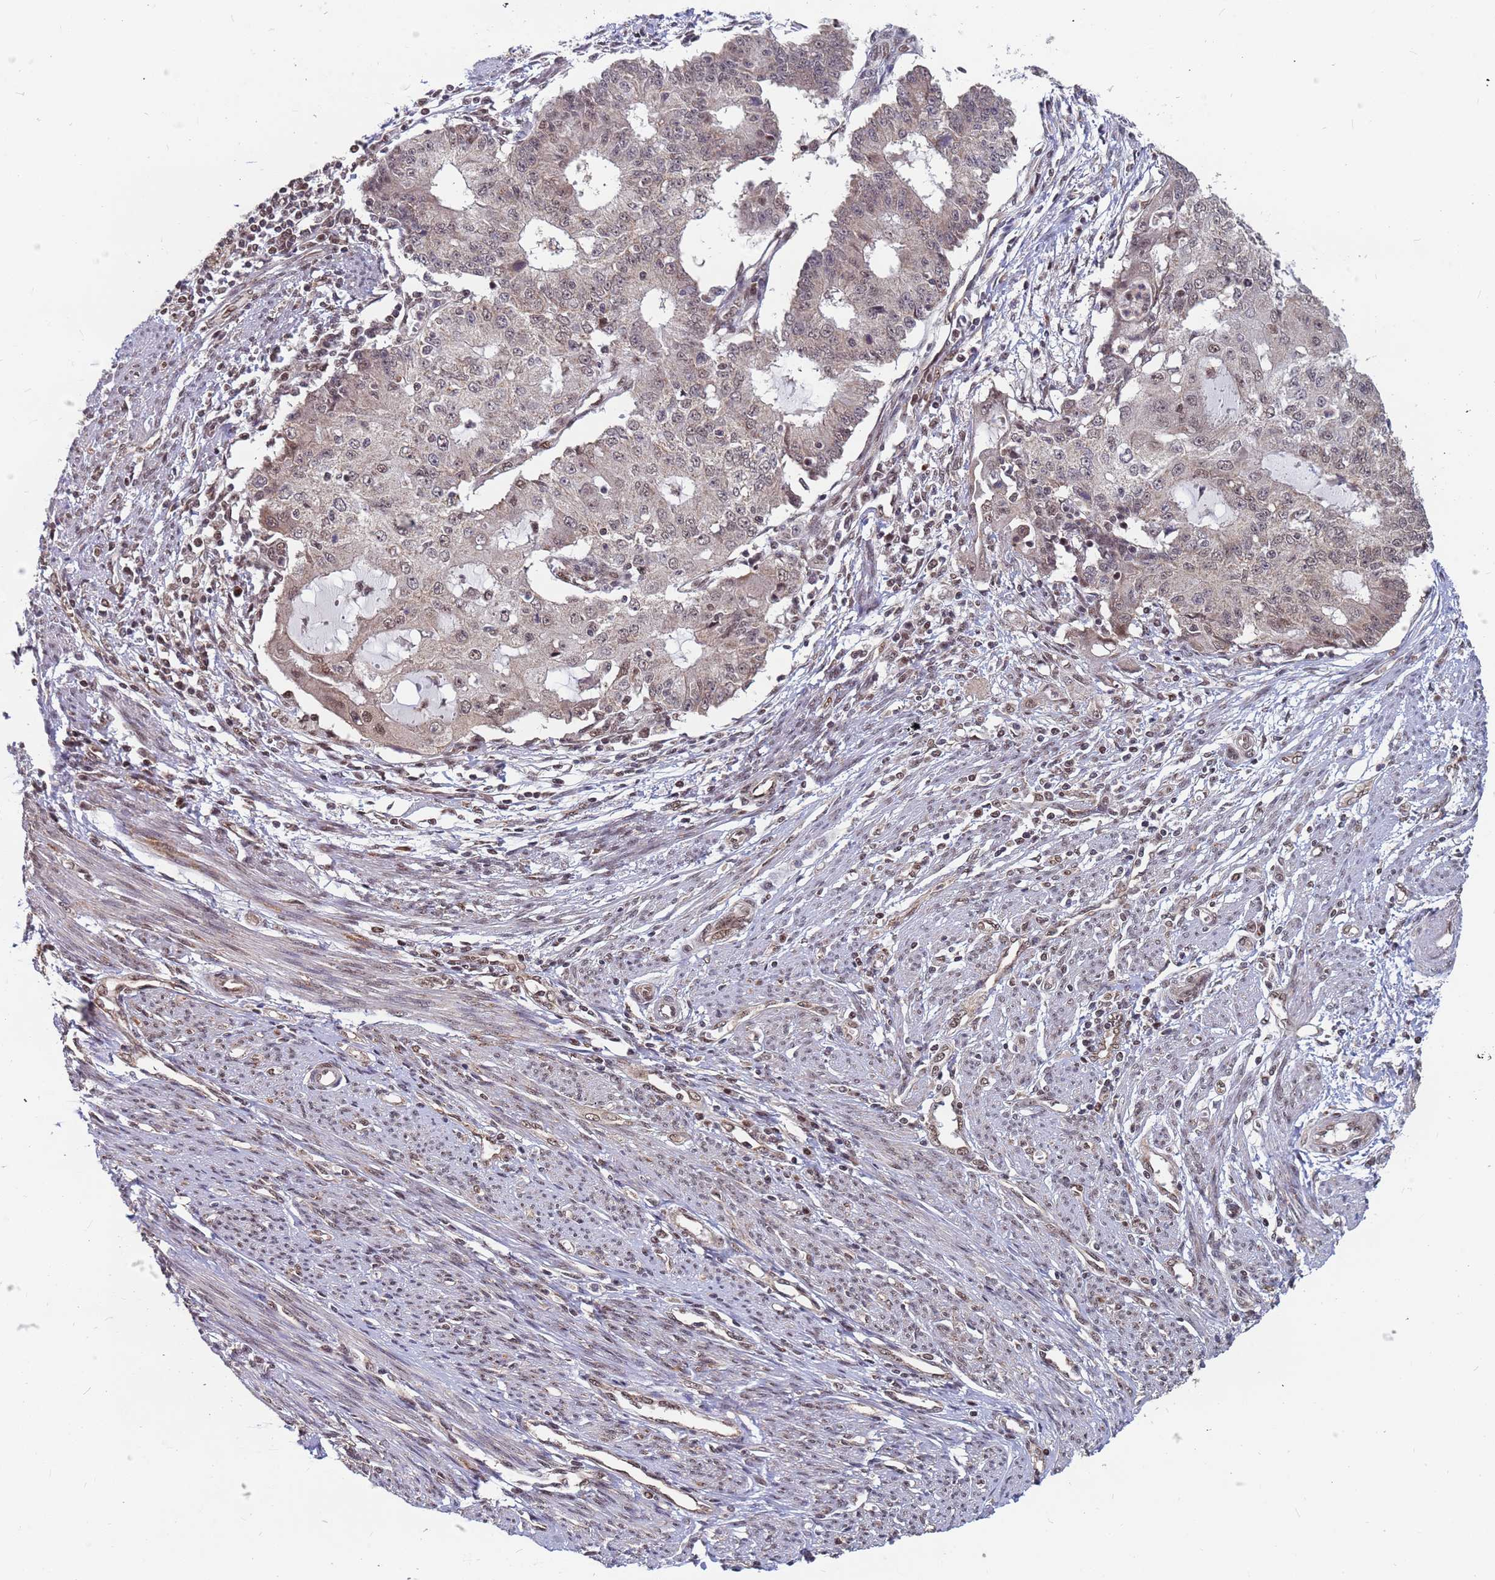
{"staining": {"intensity": "negative", "quantity": "none", "location": "none"}, "tissue": "endometrial cancer", "cell_type": "Tumor cells", "image_type": "cancer", "snomed": [{"axis": "morphology", "description": "Adenocarcinoma, NOS"}, {"axis": "topography", "description": "Endometrium"}], "caption": "Endometrial cancer (adenocarcinoma) stained for a protein using IHC reveals no staining tumor cells.", "gene": "DENND2B", "patient": {"sex": "female", "age": 56}}